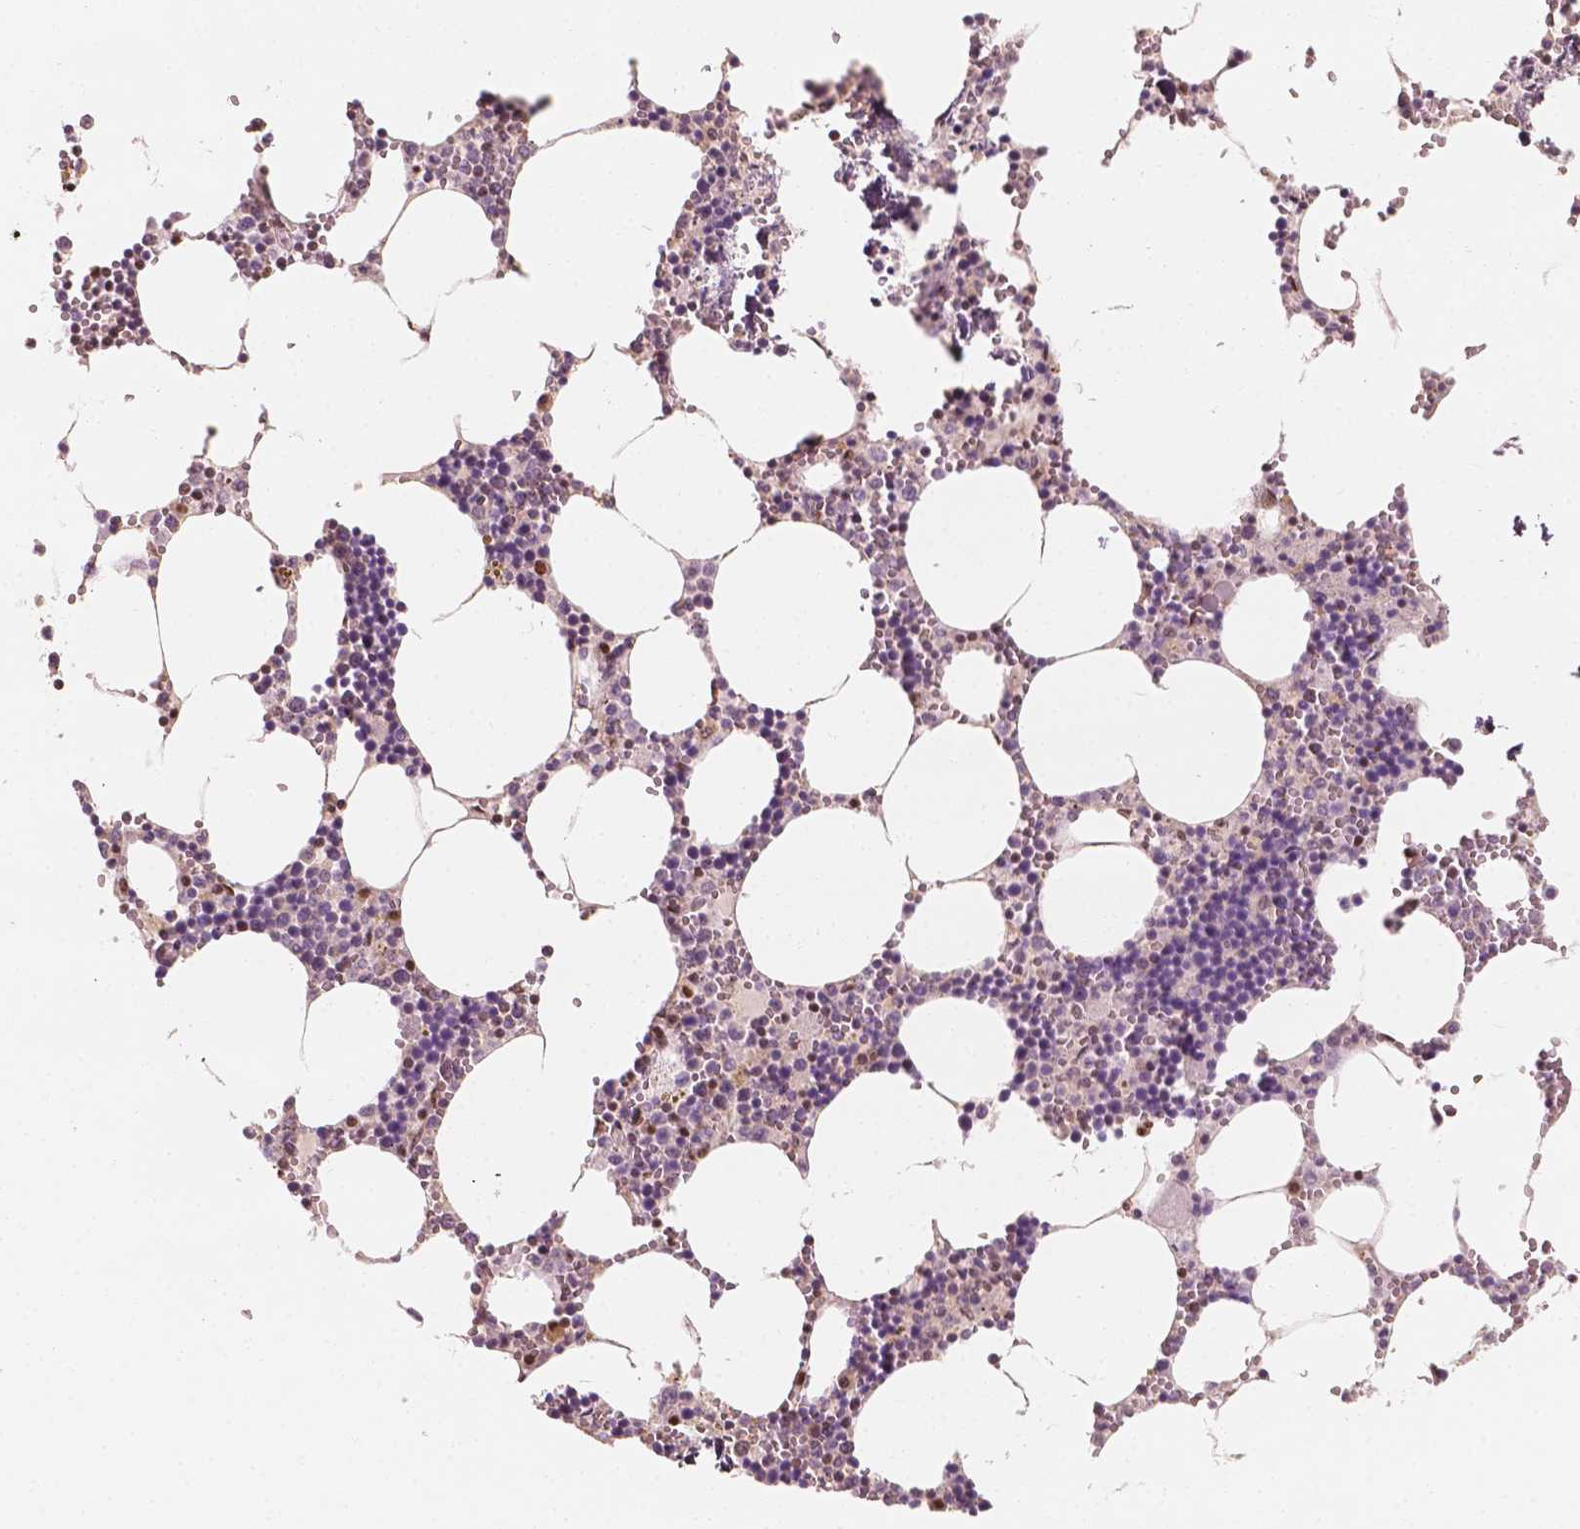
{"staining": {"intensity": "moderate", "quantity": "25%-75%", "location": "nuclear"}, "tissue": "bone marrow", "cell_type": "Hematopoietic cells", "image_type": "normal", "snomed": [{"axis": "morphology", "description": "Normal tissue, NOS"}, {"axis": "topography", "description": "Bone marrow"}], "caption": "Protein expression analysis of normal human bone marrow reveals moderate nuclear staining in approximately 25%-75% of hematopoietic cells. (brown staining indicates protein expression, while blue staining denotes nuclei).", "gene": "TBC1D17", "patient": {"sex": "male", "age": 54}}